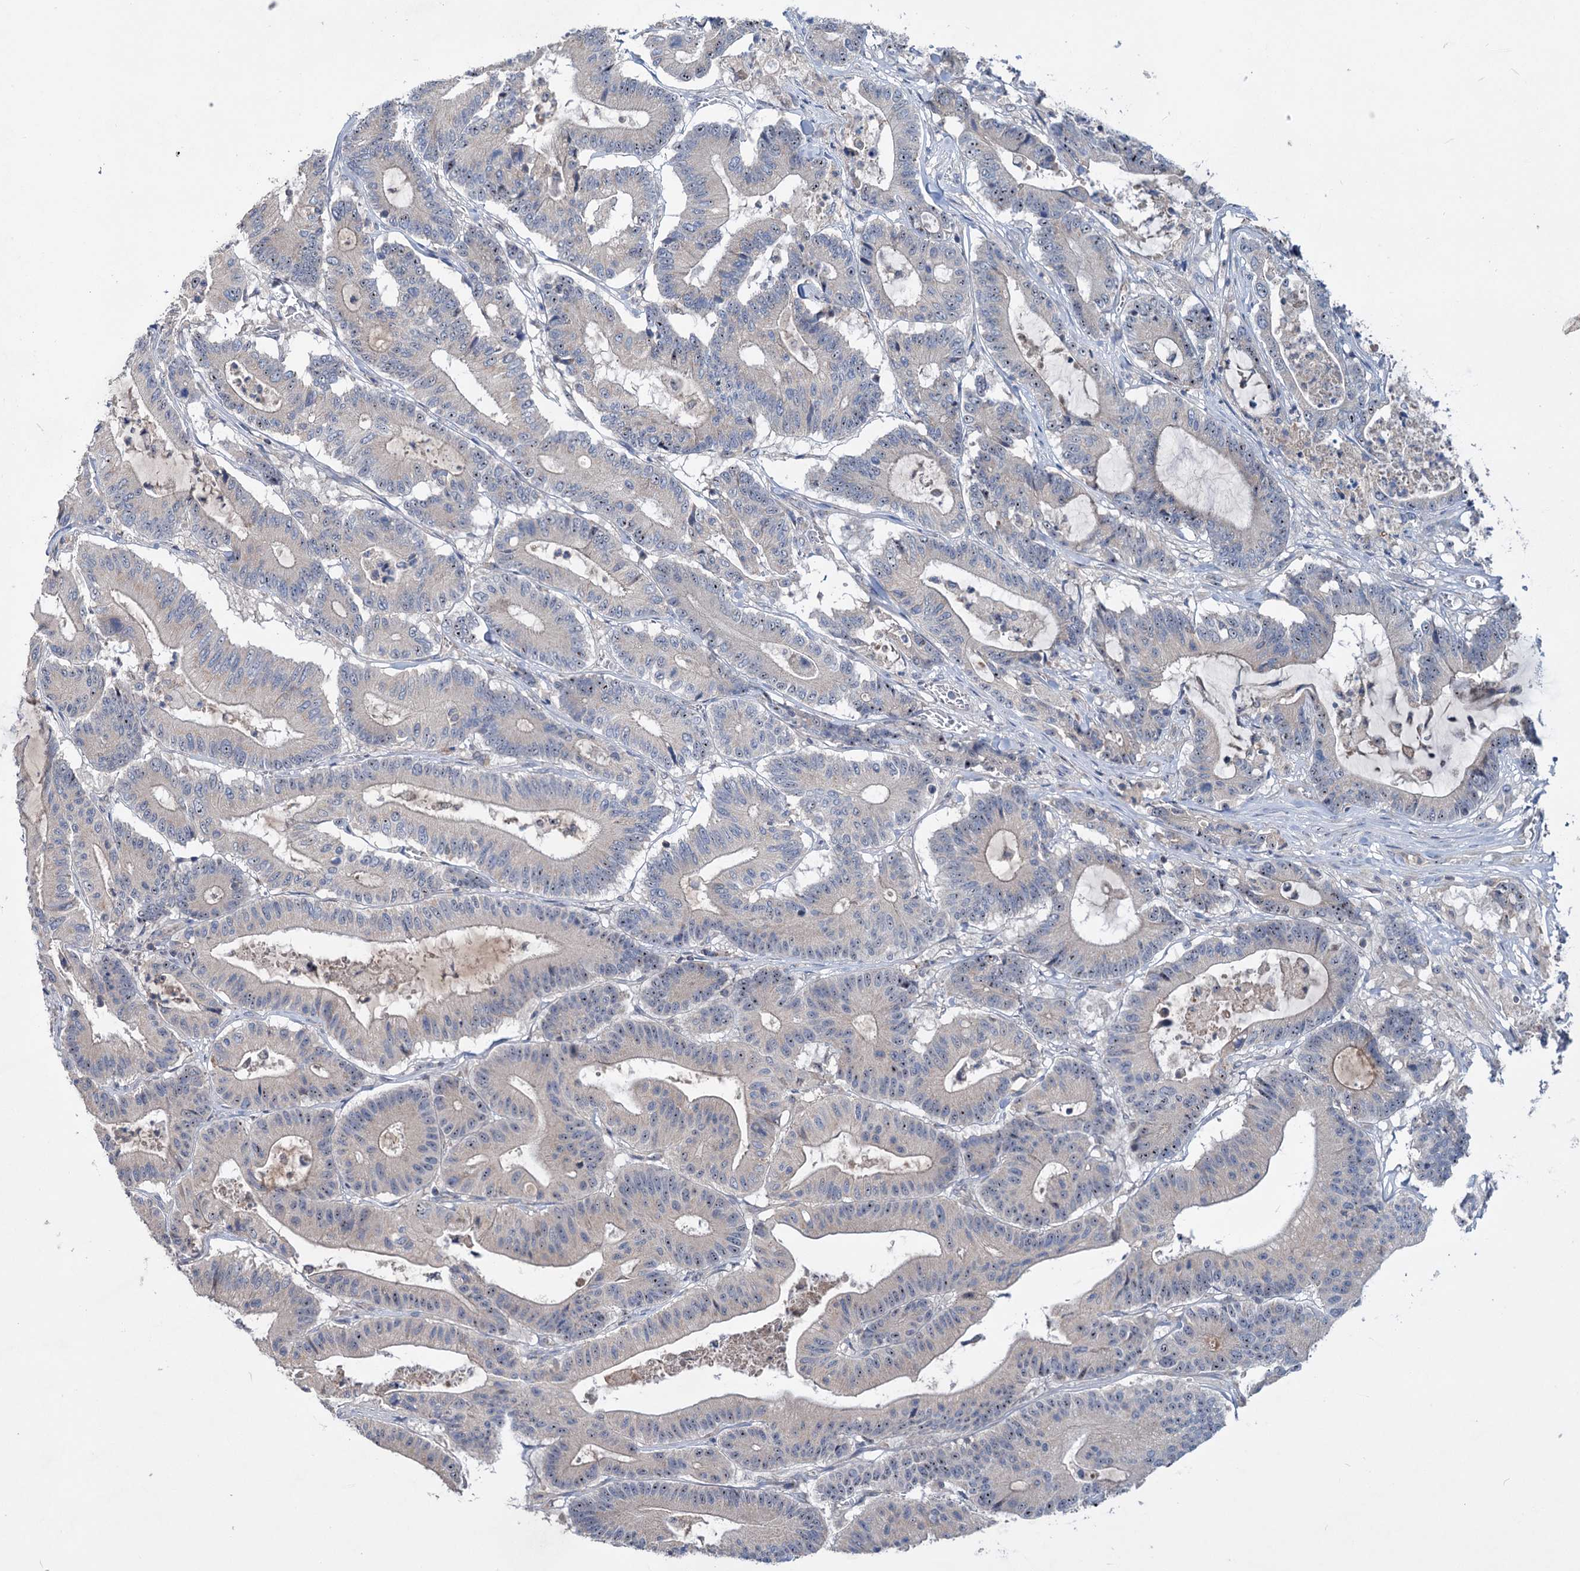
{"staining": {"intensity": "moderate", "quantity": "<25%", "location": "cytoplasmic/membranous,nuclear"}, "tissue": "colorectal cancer", "cell_type": "Tumor cells", "image_type": "cancer", "snomed": [{"axis": "morphology", "description": "Adenocarcinoma, NOS"}, {"axis": "topography", "description": "Colon"}], "caption": "Colorectal cancer was stained to show a protein in brown. There is low levels of moderate cytoplasmic/membranous and nuclear expression in approximately <25% of tumor cells. (DAB IHC, brown staining for protein, blue staining for nuclei).", "gene": "HTR3B", "patient": {"sex": "female", "age": 84}}